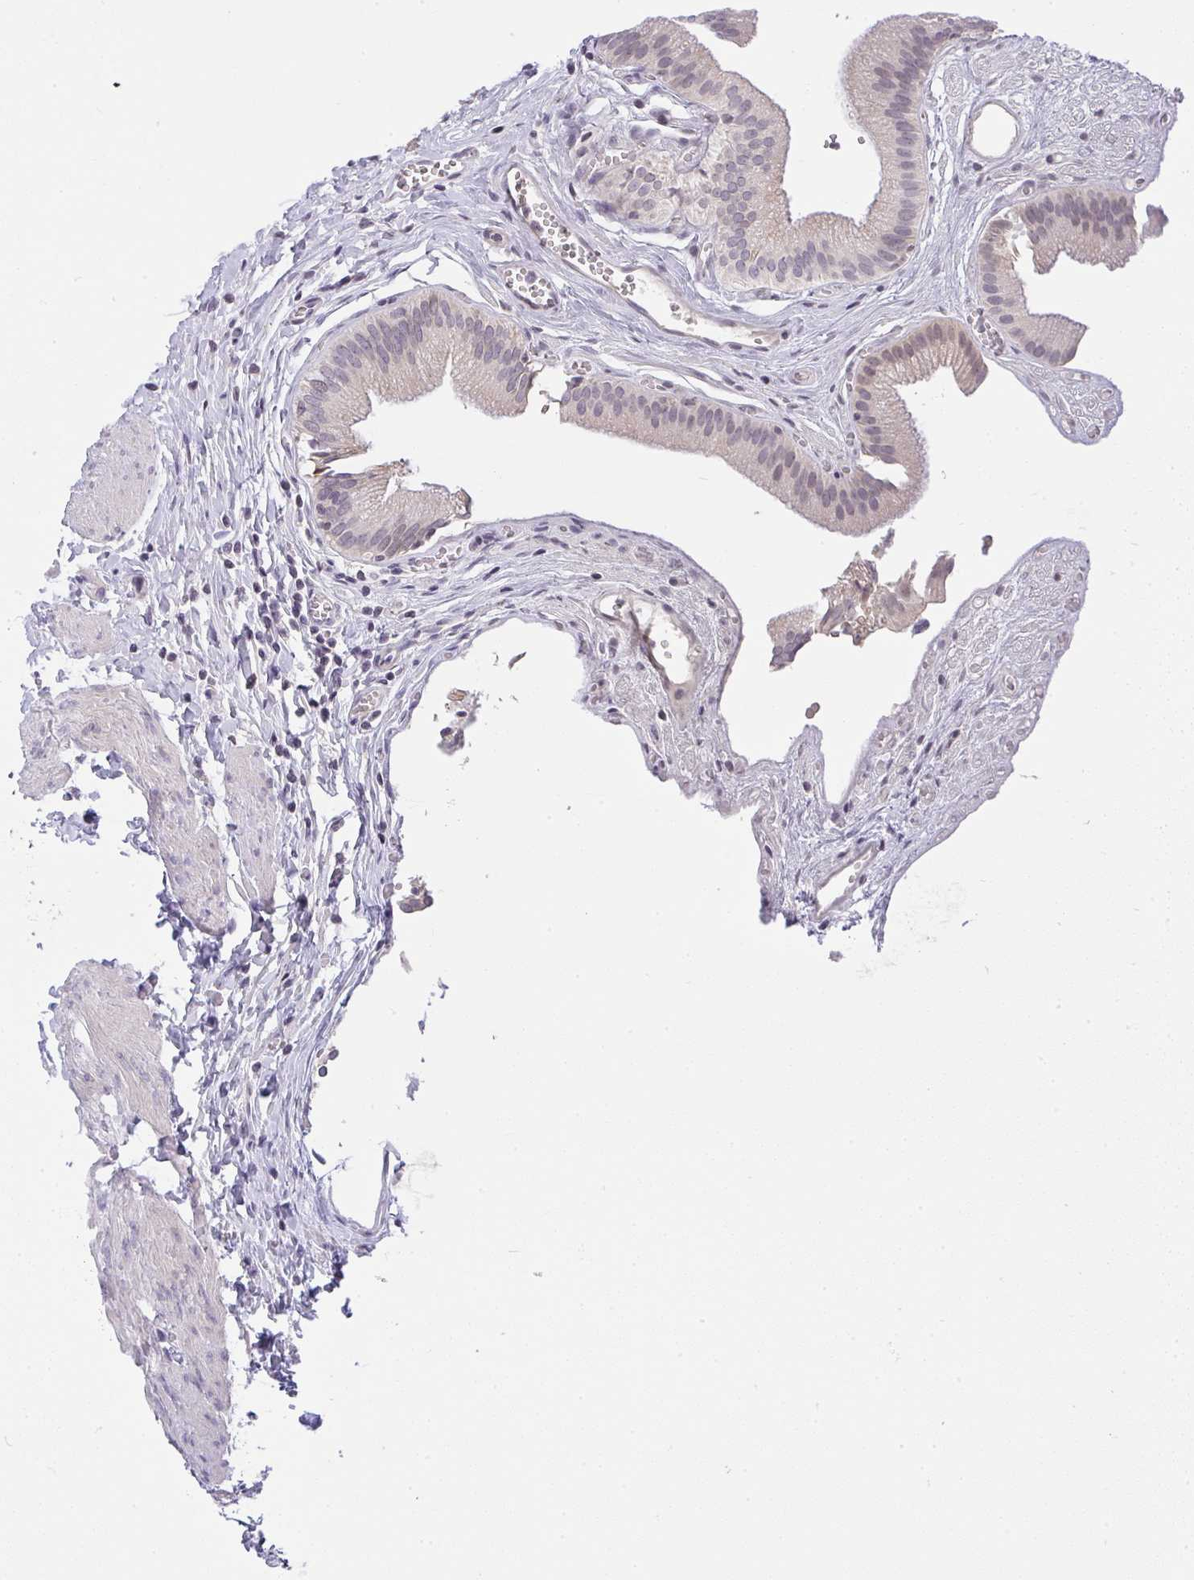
{"staining": {"intensity": "weak", "quantity": "<25%", "location": "cytoplasmic/membranous"}, "tissue": "gallbladder", "cell_type": "Glandular cells", "image_type": "normal", "snomed": [{"axis": "morphology", "description": "Normal tissue, NOS"}, {"axis": "topography", "description": "Gallbladder"}, {"axis": "topography", "description": "Peripheral nerve tissue"}], "caption": "This is an IHC photomicrograph of benign human gallbladder. There is no staining in glandular cells.", "gene": "CACNA1S", "patient": {"sex": "male", "age": 17}}